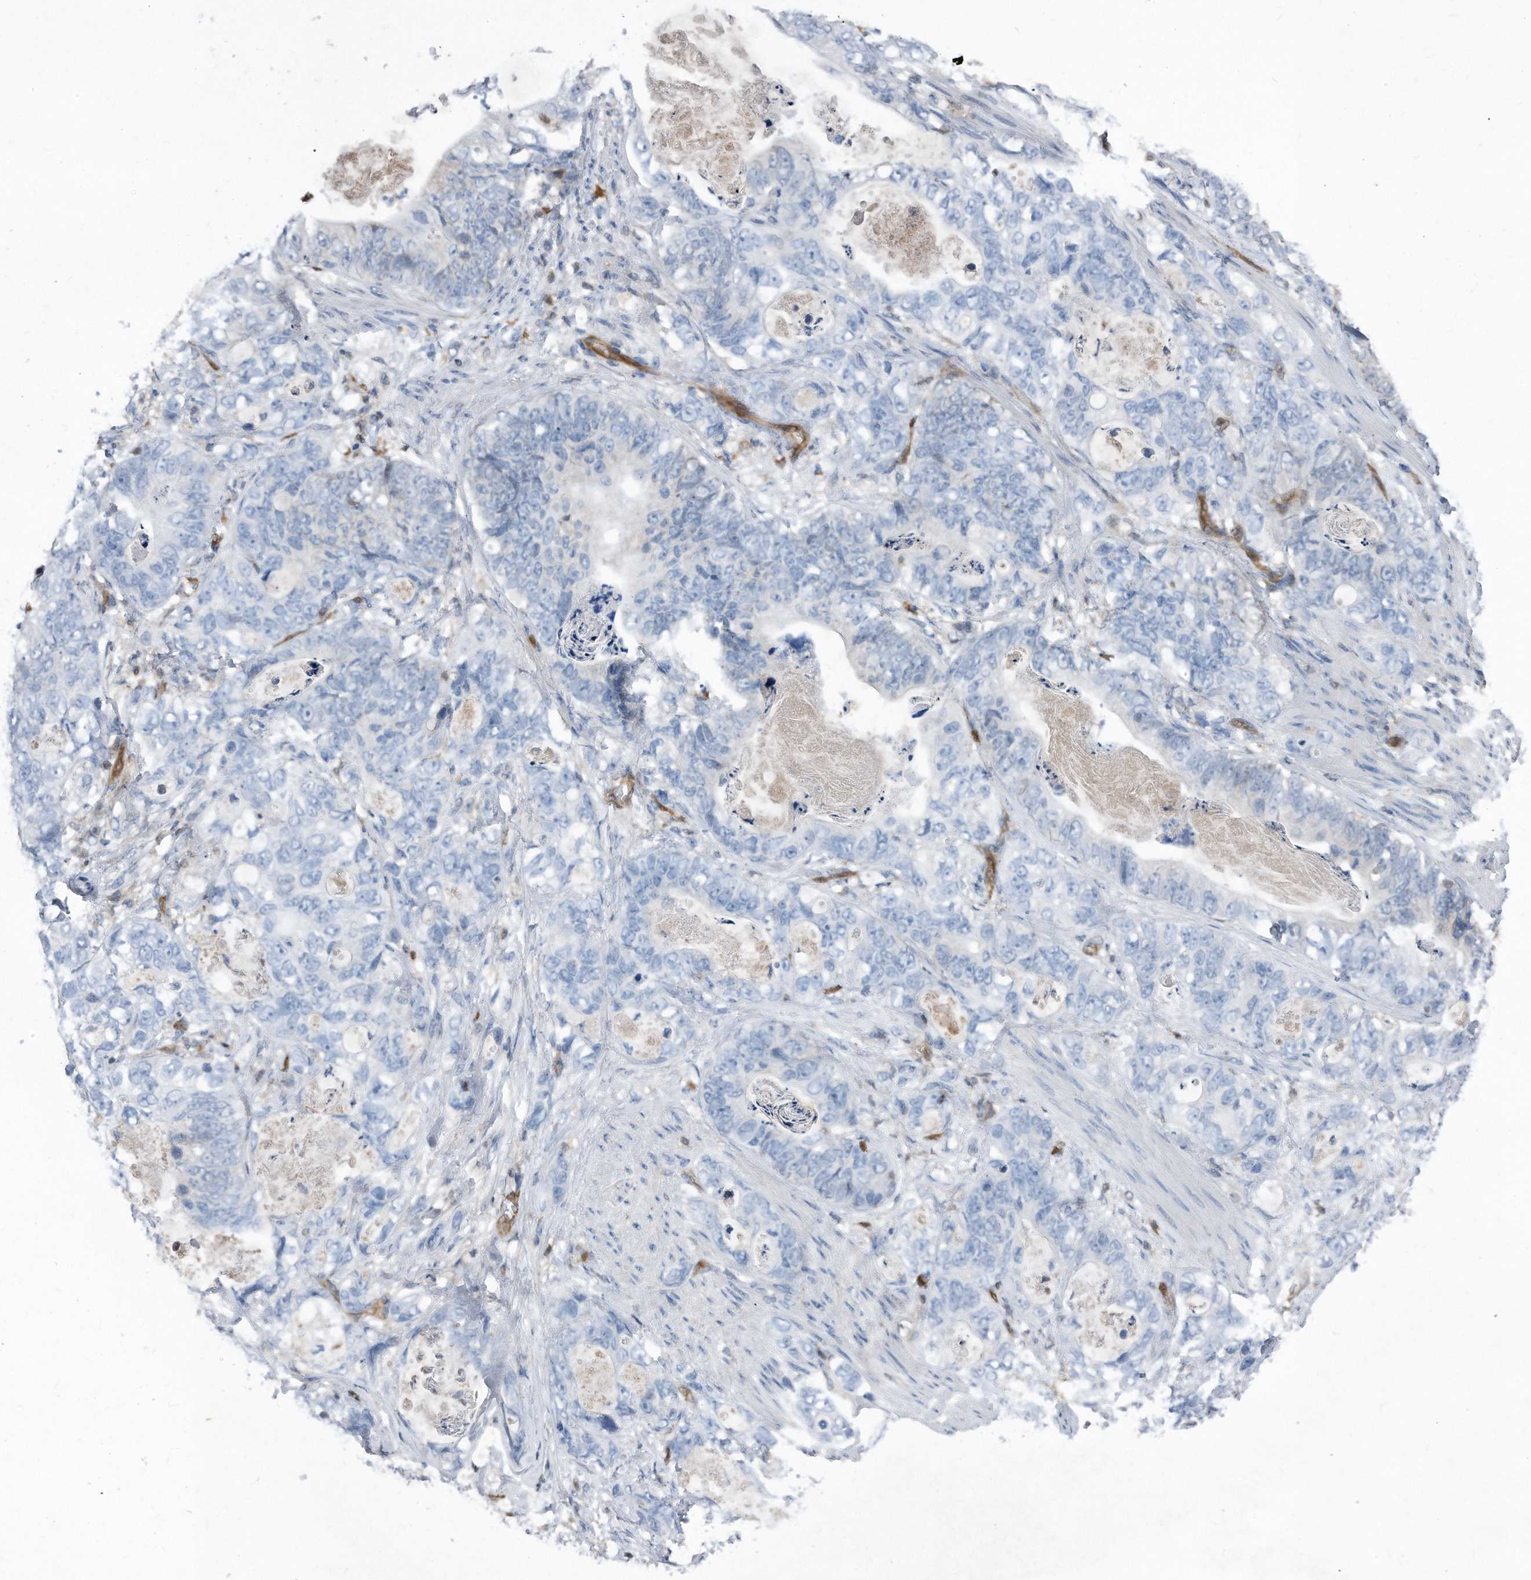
{"staining": {"intensity": "negative", "quantity": "none", "location": "none"}, "tissue": "stomach cancer", "cell_type": "Tumor cells", "image_type": "cancer", "snomed": [{"axis": "morphology", "description": "Normal tissue, NOS"}, {"axis": "morphology", "description": "Adenocarcinoma, NOS"}, {"axis": "topography", "description": "Stomach"}], "caption": "This histopathology image is of stomach cancer (adenocarcinoma) stained with IHC to label a protein in brown with the nuclei are counter-stained blue. There is no expression in tumor cells.", "gene": "MAP2K6", "patient": {"sex": "female", "age": 89}}